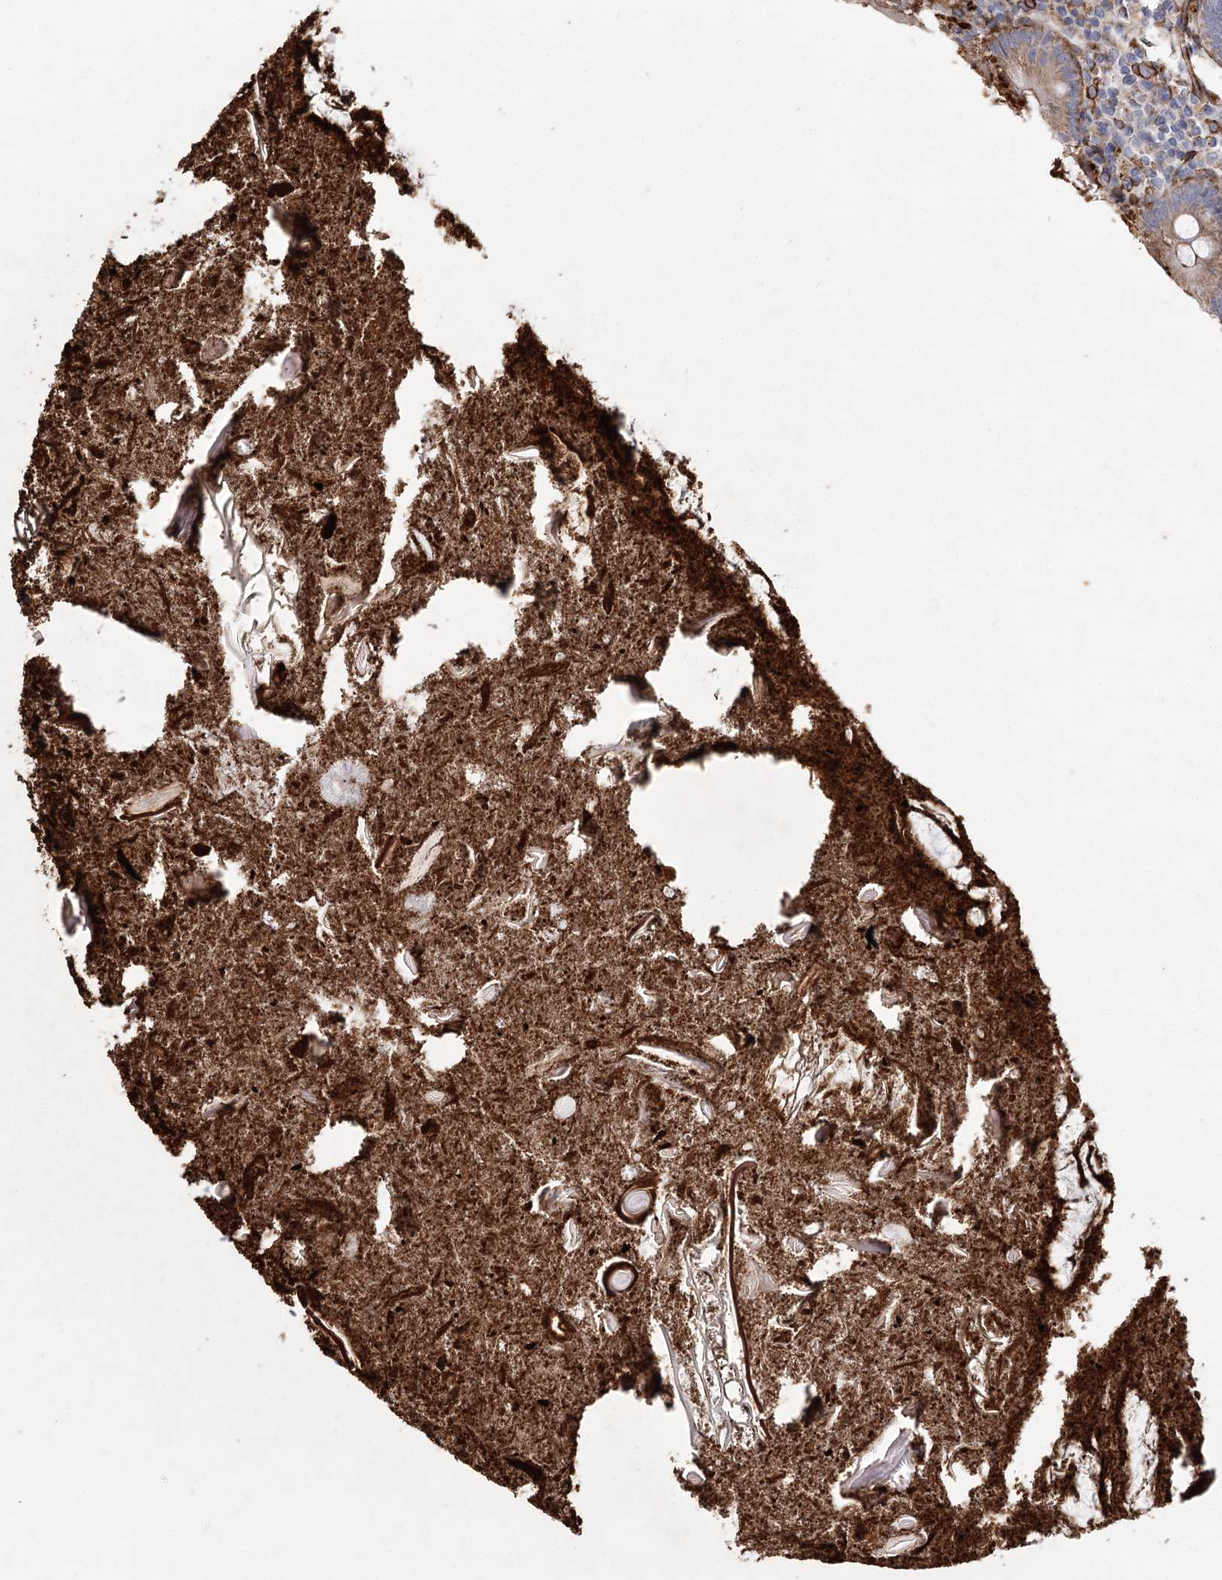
{"staining": {"intensity": "moderate", "quantity": "25%-75%", "location": "cytoplasmic/membranous"}, "tissue": "appendix", "cell_type": "Glandular cells", "image_type": "normal", "snomed": [{"axis": "morphology", "description": "Normal tissue, NOS"}, {"axis": "topography", "description": "Appendix"}], "caption": "Immunohistochemical staining of normal human appendix exhibits 25%-75% levels of moderate cytoplasmic/membranous protein staining in approximately 25%-75% of glandular cells. The staining was performed using DAB (3,3'-diaminobenzidine), with brown indicating positive protein expression. Nuclei are stained blue with hematoxylin.", "gene": "TMEM164", "patient": {"sex": "female", "age": 17}}